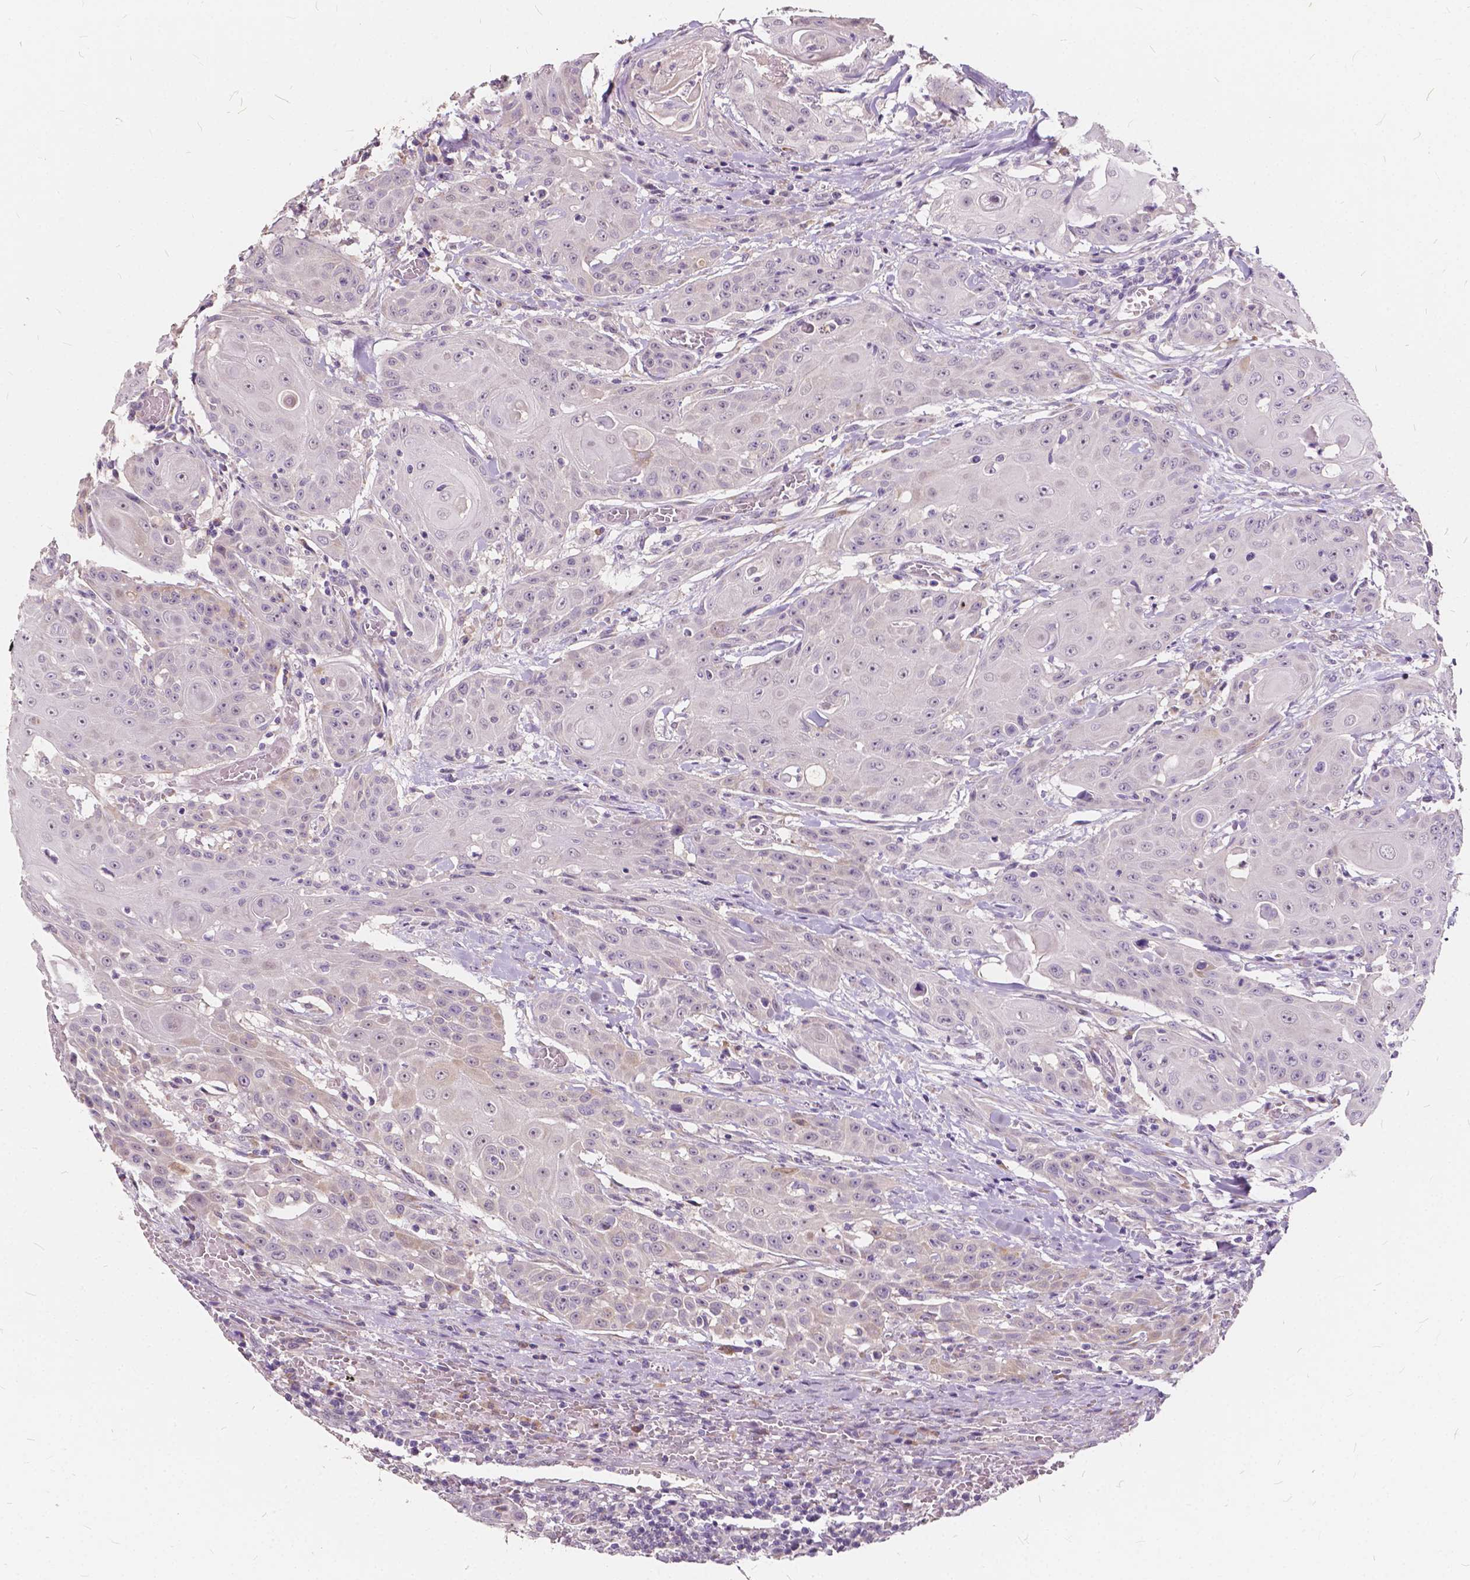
{"staining": {"intensity": "negative", "quantity": "none", "location": "none"}, "tissue": "head and neck cancer", "cell_type": "Tumor cells", "image_type": "cancer", "snomed": [{"axis": "morphology", "description": "Normal tissue, NOS"}, {"axis": "morphology", "description": "Squamous cell carcinoma, NOS"}, {"axis": "topography", "description": "Oral tissue"}, {"axis": "topography", "description": "Head-Neck"}], "caption": "The image demonstrates no staining of tumor cells in head and neck cancer (squamous cell carcinoma).", "gene": "SLC7A8", "patient": {"sex": "female", "age": 55}}